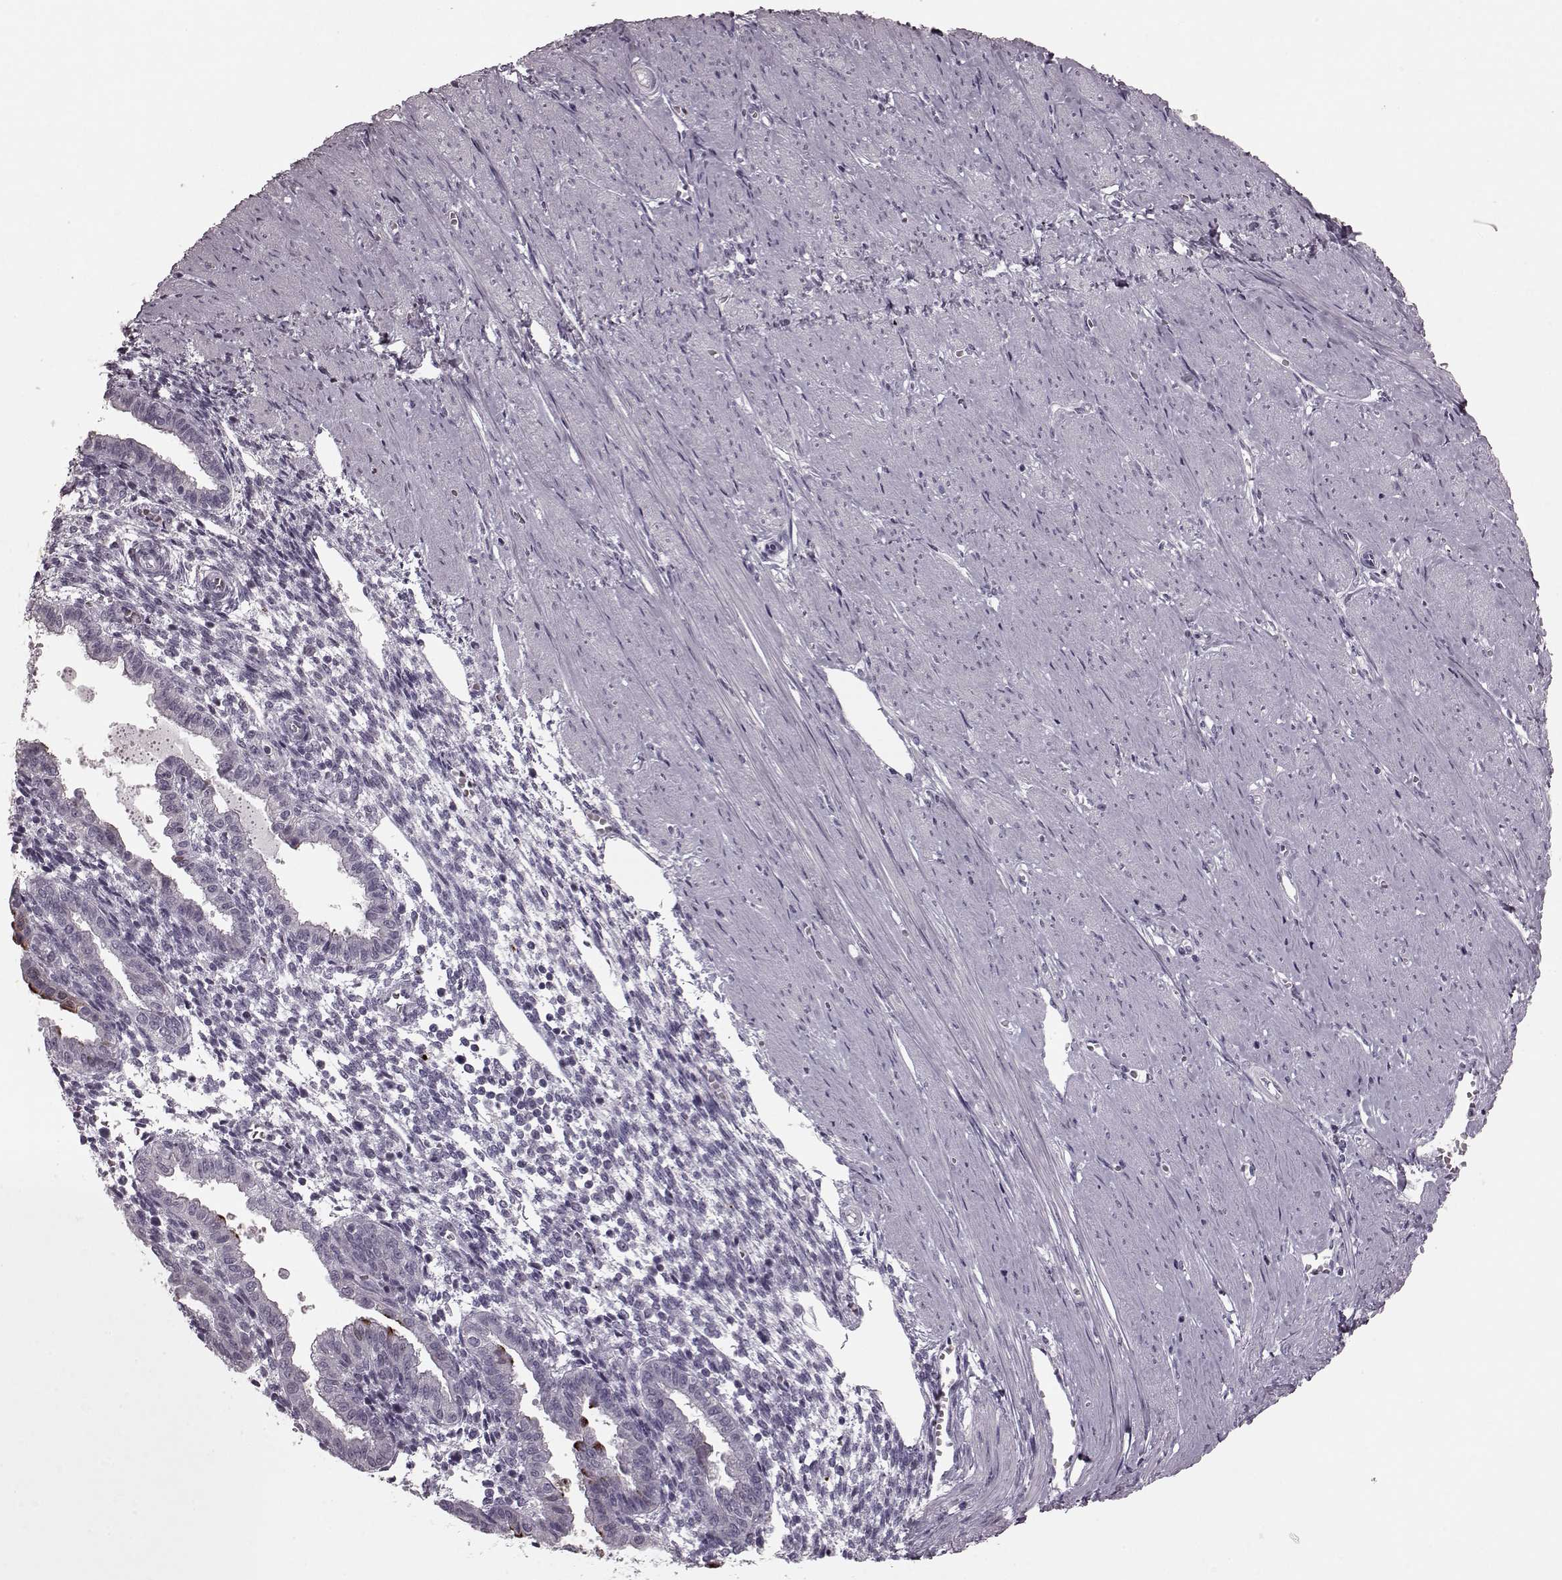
{"staining": {"intensity": "negative", "quantity": "none", "location": "none"}, "tissue": "endometrium", "cell_type": "Cells in endometrial stroma", "image_type": "normal", "snomed": [{"axis": "morphology", "description": "Normal tissue, NOS"}, {"axis": "topography", "description": "Endometrium"}], "caption": "A micrograph of human endometrium is negative for staining in cells in endometrial stroma. (Immunohistochemistry, brightfield microscopy, high magnification).", "gene": "CST7", "patient": {"sex": "female", "age": 37}}